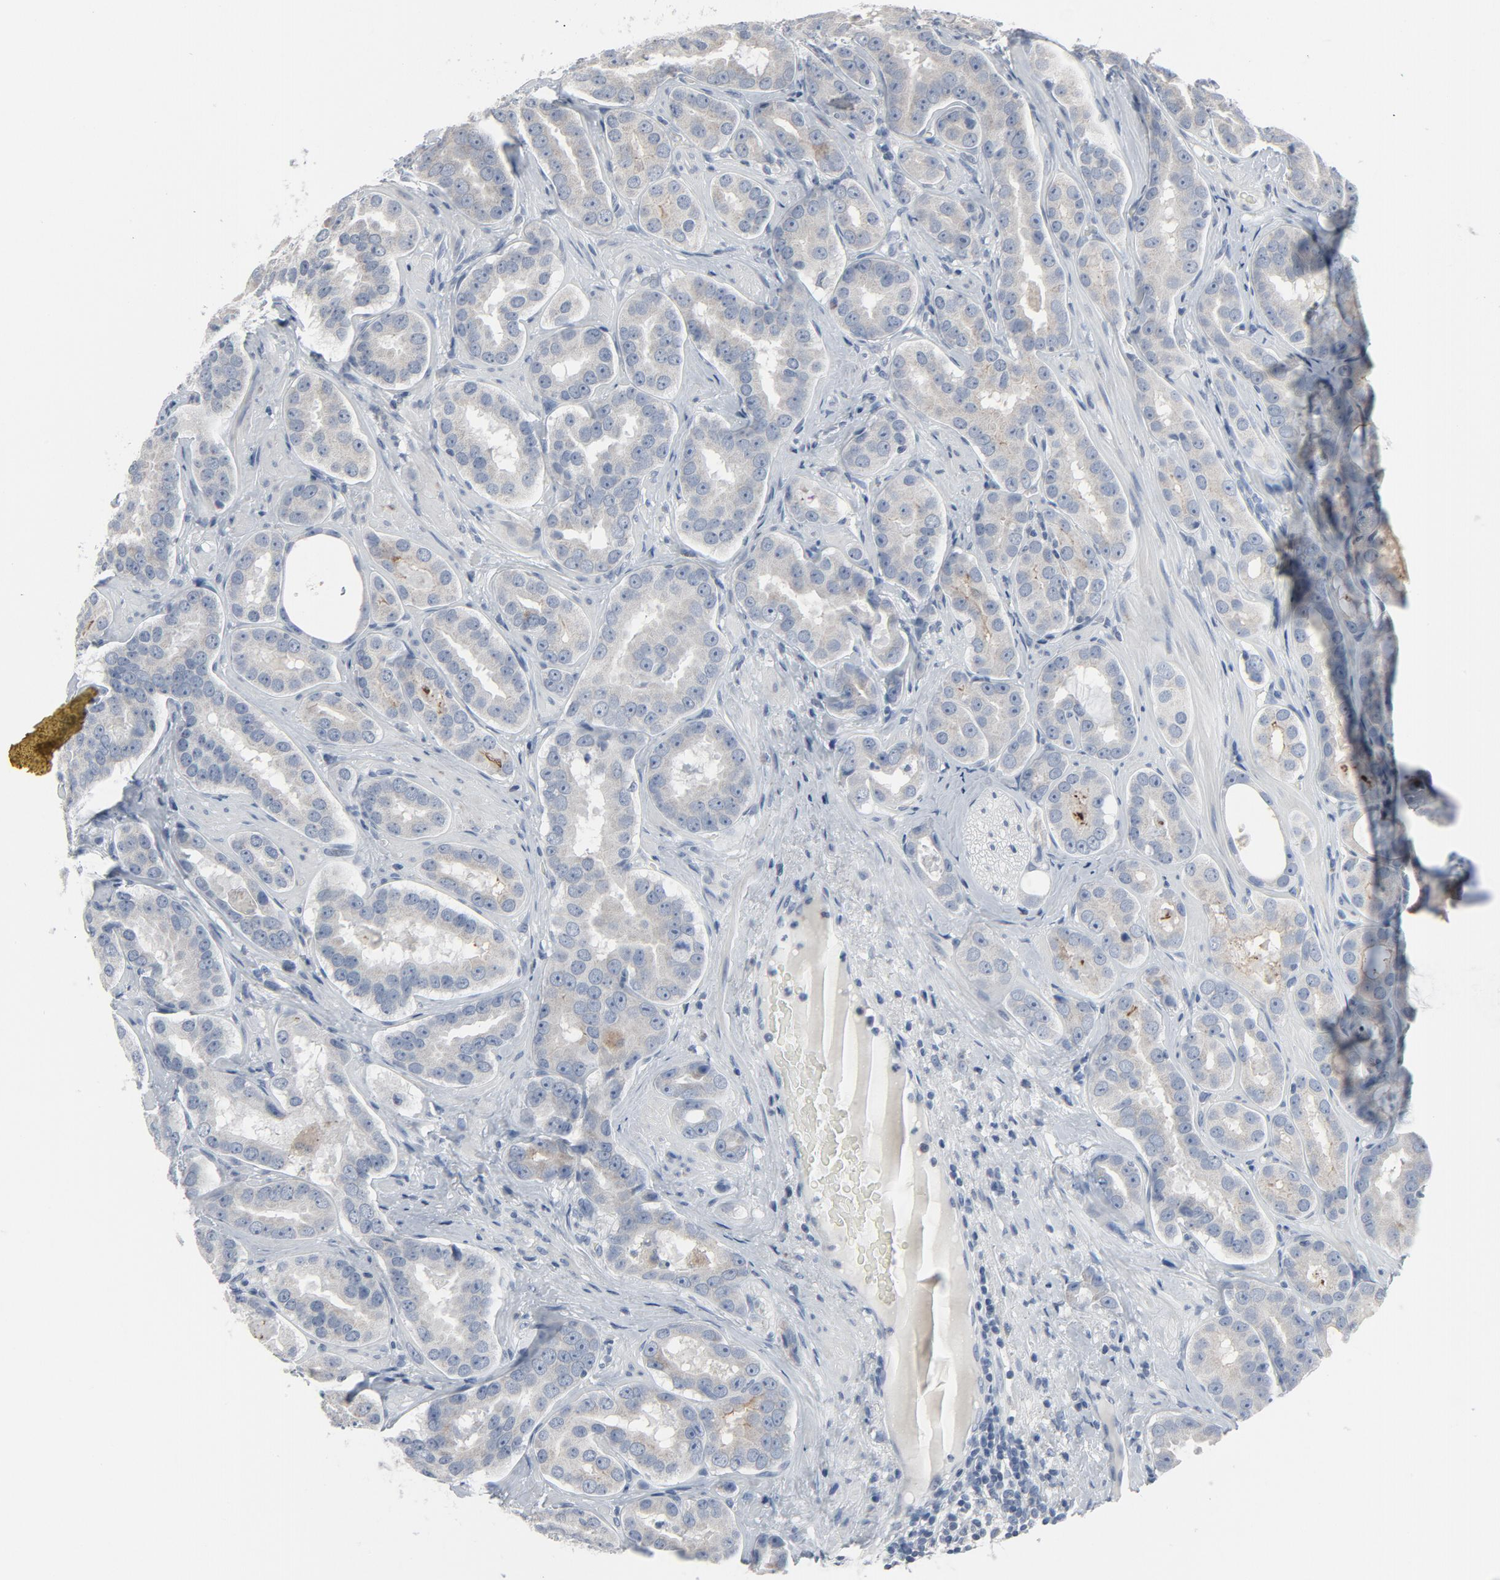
{"staining": {"intensity": "weak", "quantity": "<25%", "location": "cytoplasmic/membranous"}, "tissue": "prostate cancer", "cell_type": "Tumor cells", "image_type": "cancer", "snomed": [{"axis": "morphology", "description": "Adenocarcinoma, Low grade"}, {"axis": "topography", "description": "Prostate"}], "caption": "Tumor cells show no significant protein staining in adenocarcinoma (low-grade) (prostate).", "gene": "GPX2", "patient": {"sex": "male", "age": 59}}